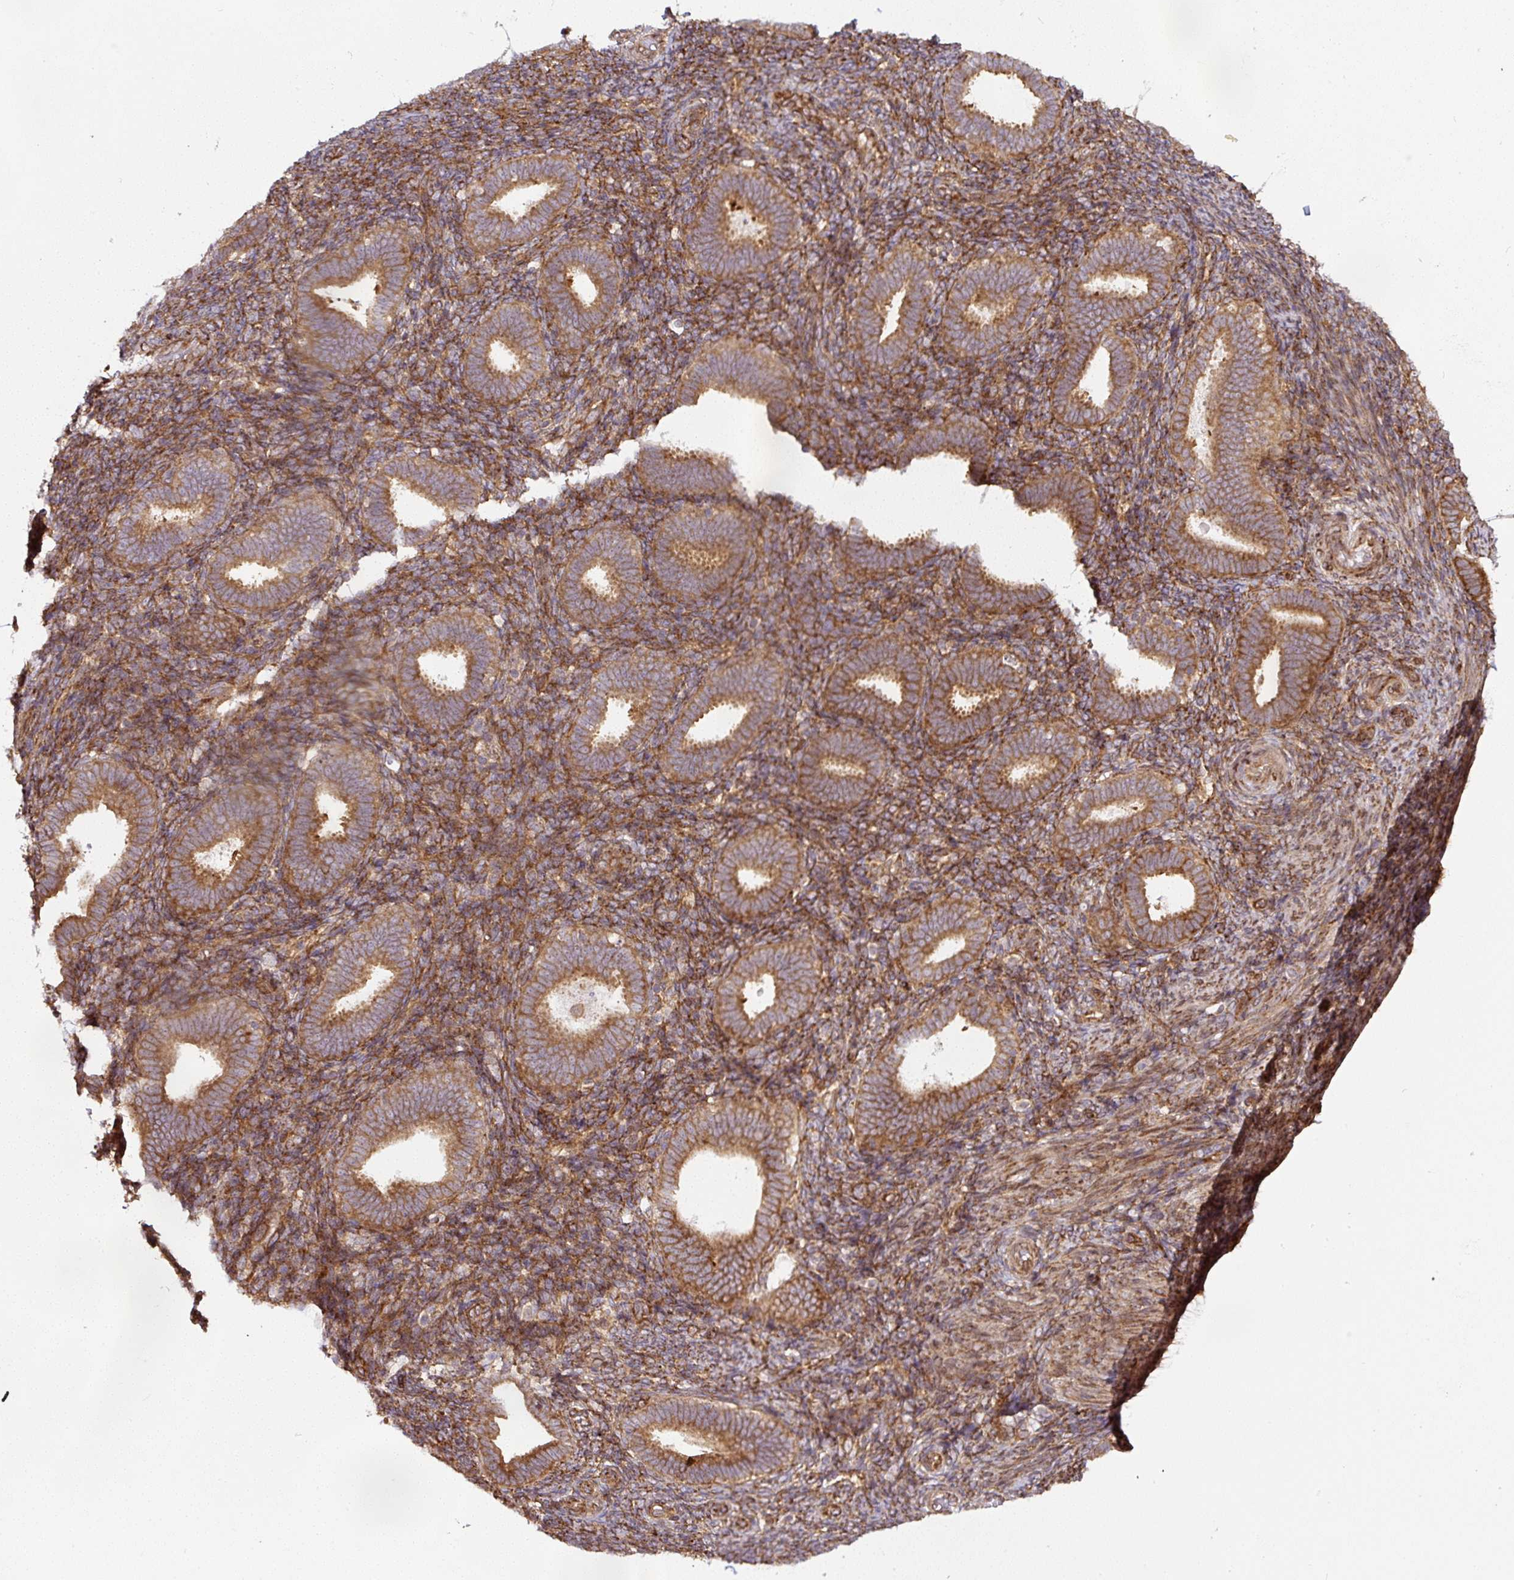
{"staining": {"intensity": "moderate", "quantity": ">75%", "location": "cytoplasmic/membranous"}, "tissue": "endometrium", "cell_type": "Cells in endometrial stroma", "image_type": "normal", "snomed": [{"axis": "morphology", "description": "Normal tissue, NOS"}, {"axis": "topography", "description": "Endometrium"}], "caption": "The micrograph demonstrates a brown stain indicating the presence of a protein in the cytoplasmic/membranous of cells in endometrial stroma in endometrium.", "gene": "KDM4E", "patient": {"sex": "female", "age": 34}}